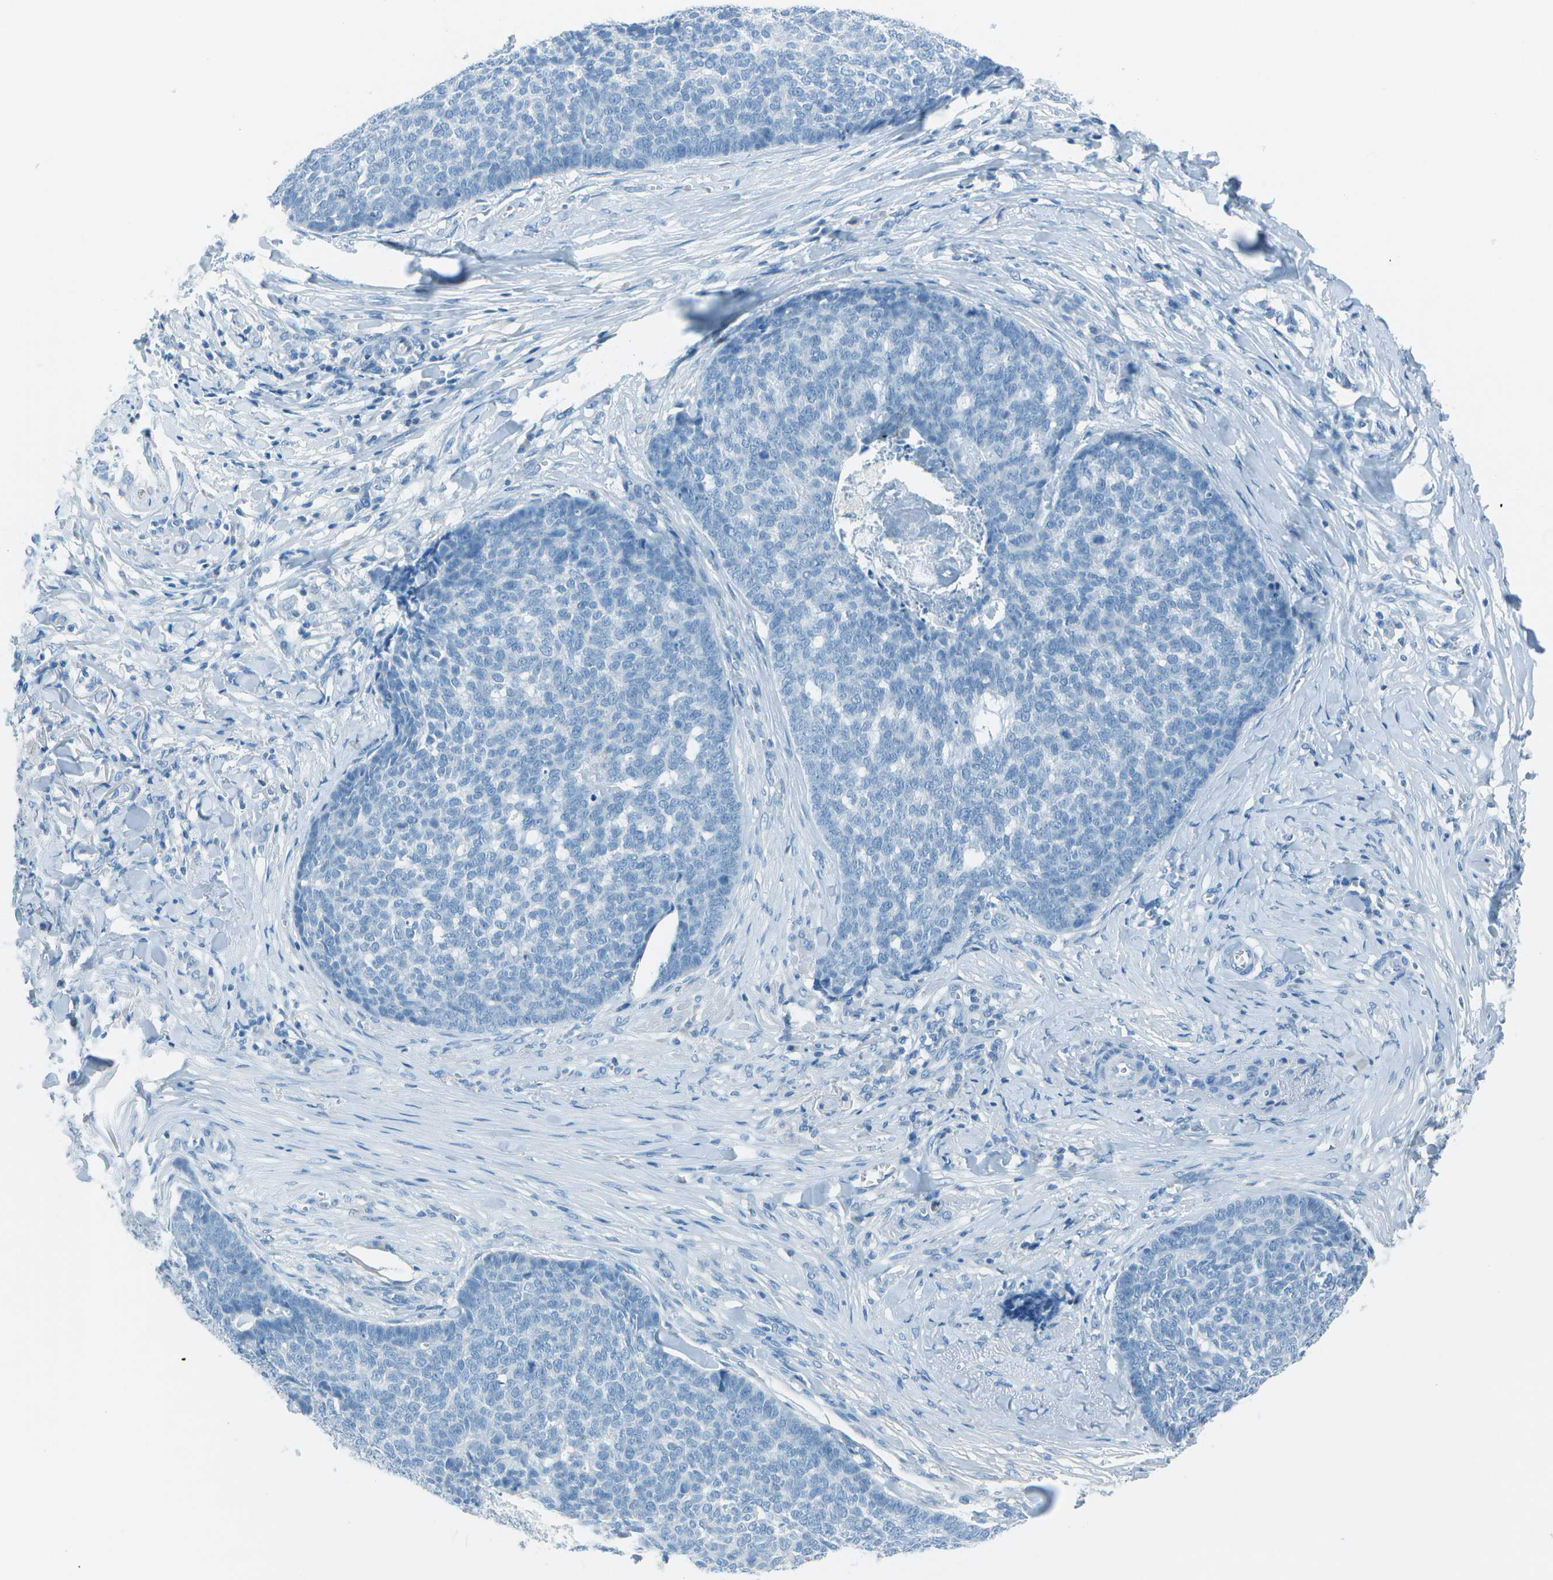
{"staining": {"intensity": "negative", "quantity": "none", "location": "none"}, "tissue": "skin cancer", "cell_type": "Tumor cells", "image_type": "cancer", "snomed": [{"axis": "morphology", "description": "Basal cell carcinoma"}, {"axis": "topography", "description": "Skin"}], "caption": "IHC of skin basal cell carcinoma displays no expression in tumor cells.", "gene": "FGF1", "patient": {"sex": "male", "age": 84}}